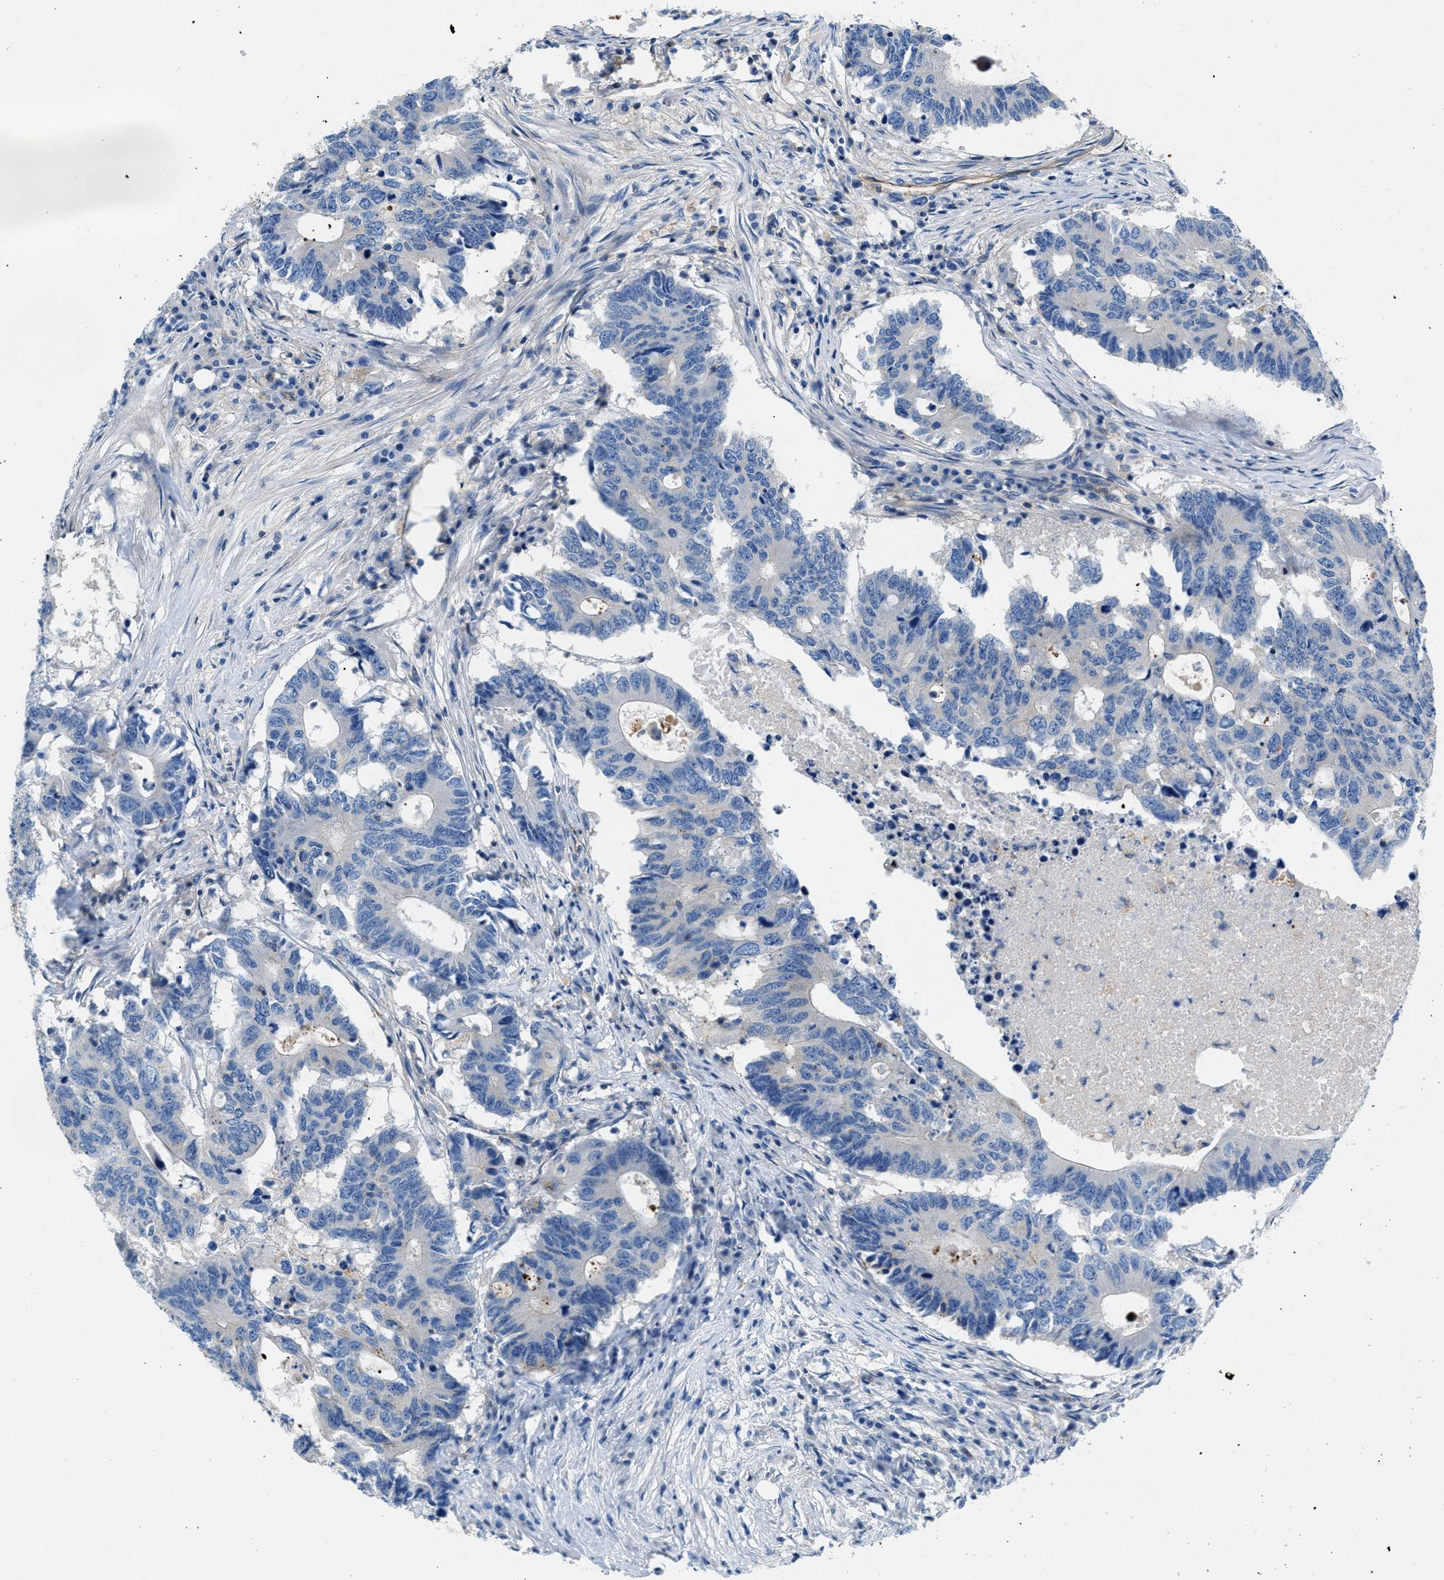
{"staining": {"intensity": "negative", "quantity": "none", "location": "none"}, "tissue": "colorectal cancer", "cell_type": "Tumor cells", "image_type": "cancer", "snomed": [{"axis": "morphology", "description": "Adenocarcinoma, NOS"}, {"axis": "topography", "description": "Colon"}], "caption": "IHC histopathology image of neoplastic tissue: colorectal cancer (adenocarcinoma) stained with DAB (3,3'-diaminobenzidine) demonstrates no significant protein expression in tumor cells.", "gene": "ORAI1", "patient": {"sex": "male", "age": 71}}